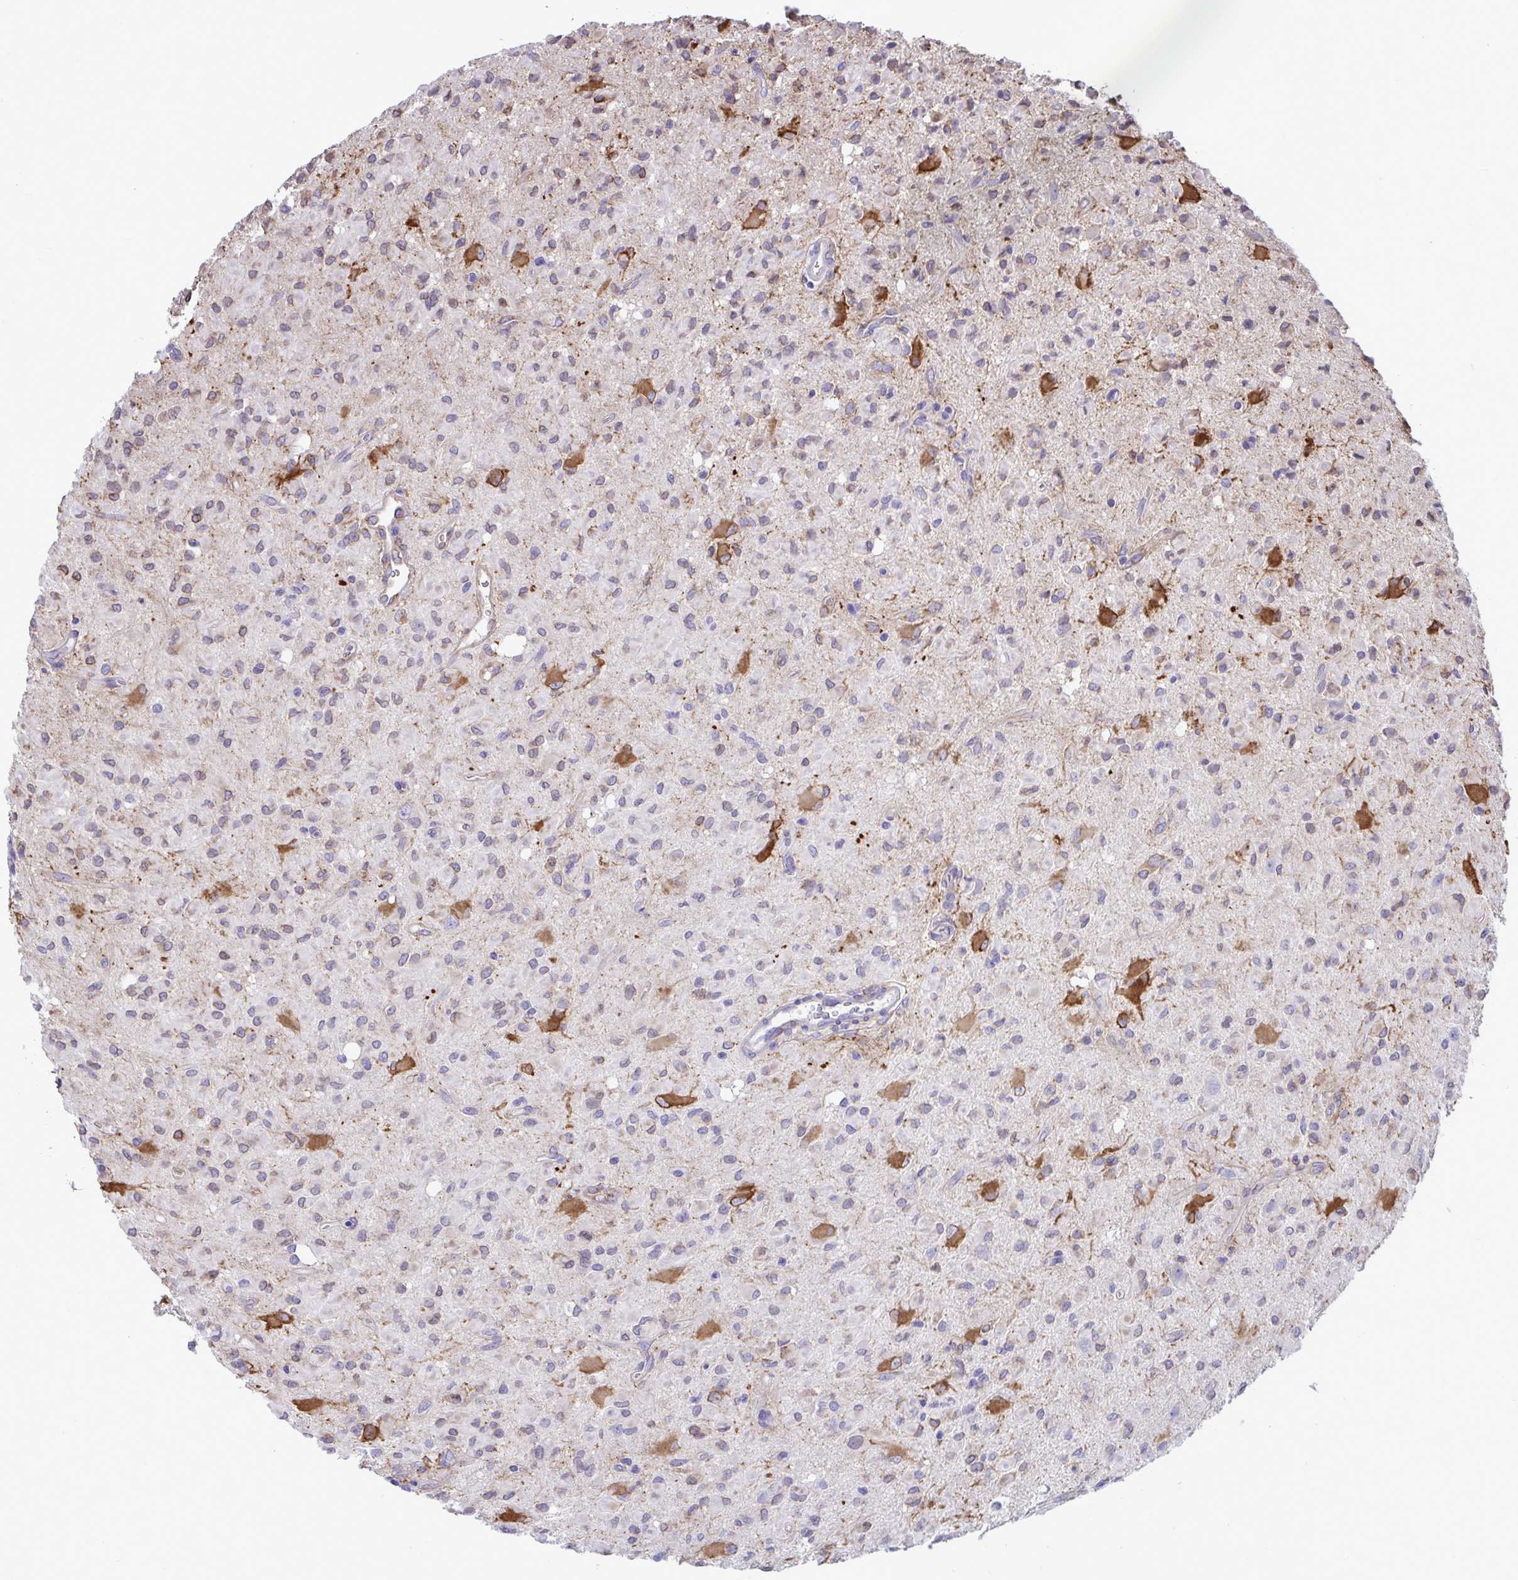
{"staining": {"intensity": "strong", "quantity": "<25%", "location": "cytoplasmic/membranous"}, "tissue": "glioma", "cell_type": "Tumor cells", "image_type": "cancer", "snomed": [{"axis": "morphology", "description": "Glioma, malignant, Low grade"}, {"axis": "topography", "description": "Brain"}], "caption": "A brown stain shows strong cytoplasmic/membranous staining of a protein in human malignant glioma (low-grade) tumor cells.", "gene": "ASPH", "patient": {"sex": "female", "age": 33}}